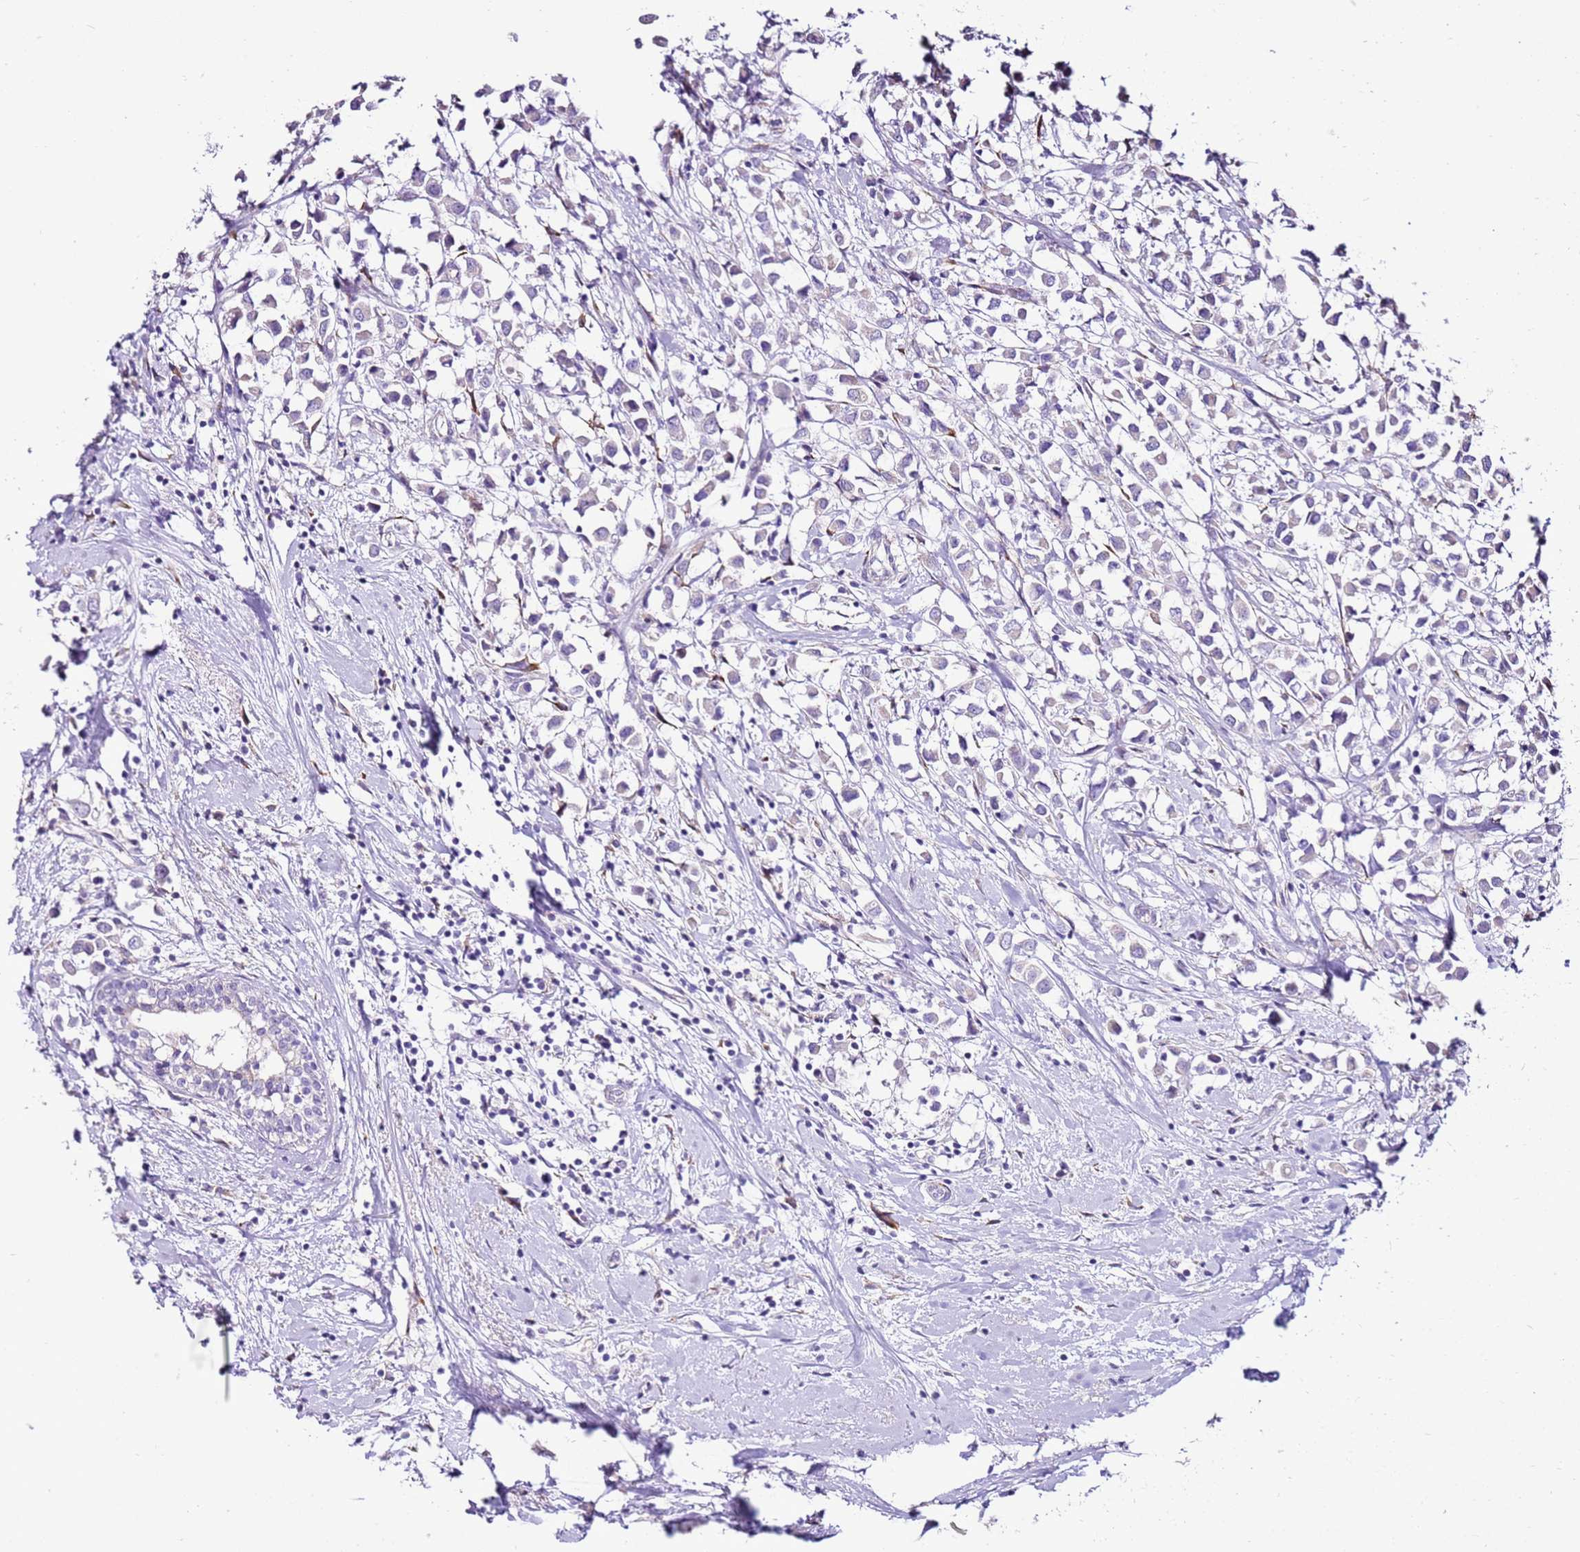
{"staining": {"intensity": "negative", "quantity": "none", "location": "none"}, "tissue": "breast cancer", "cell_type": "Tumor cells", "image_type": "cancer", "snomed": [{"axis": "morphology", "description": "Duct carcinoma"}, {"axis": "topography", "description": "Breast"}], "caption": "A photomicrograph of human breast cancer (intraductal carcinoma) is negative for staining in tumor cells.", "gene": "SLC38A5", "patient": {"sex": "female", "age": 61}}